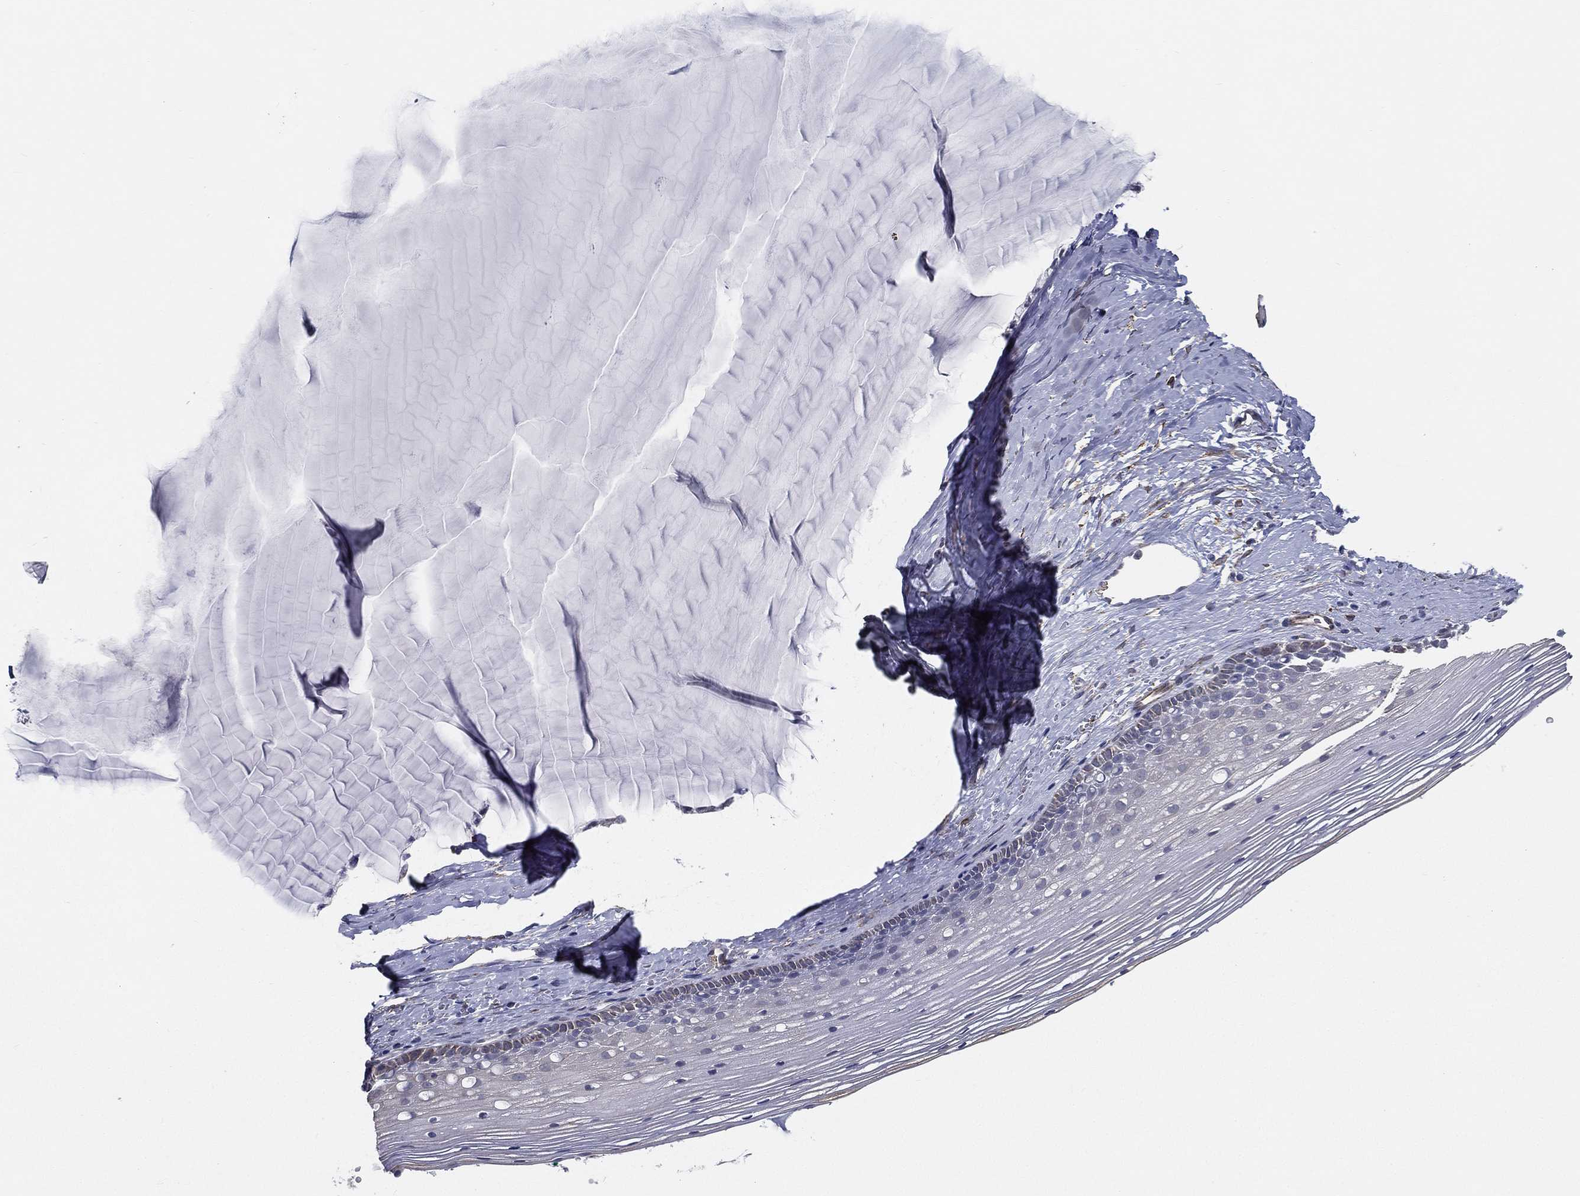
{"staining": {"intensity": "negative", "quantity": "none", "location": "none"}, "tissue": "cervix", "cell_type": "Glandular cells", "image_type": "normal", "snomed": [{"axis": "morphology", "description": "Normal tissue, NOS"}, {"axis": "topography", "description": "Cervix"}], "caption": "The photomicrograph exhibits no staining of glandular cells in normal cervix. (Stains: DAB immunohistochemistry with hematoxylin counter stain, Microscopy: brightfield microscopy at high magnification).", "gene": "LRRC56", "patient": {"sex": "female", "age": 40}}